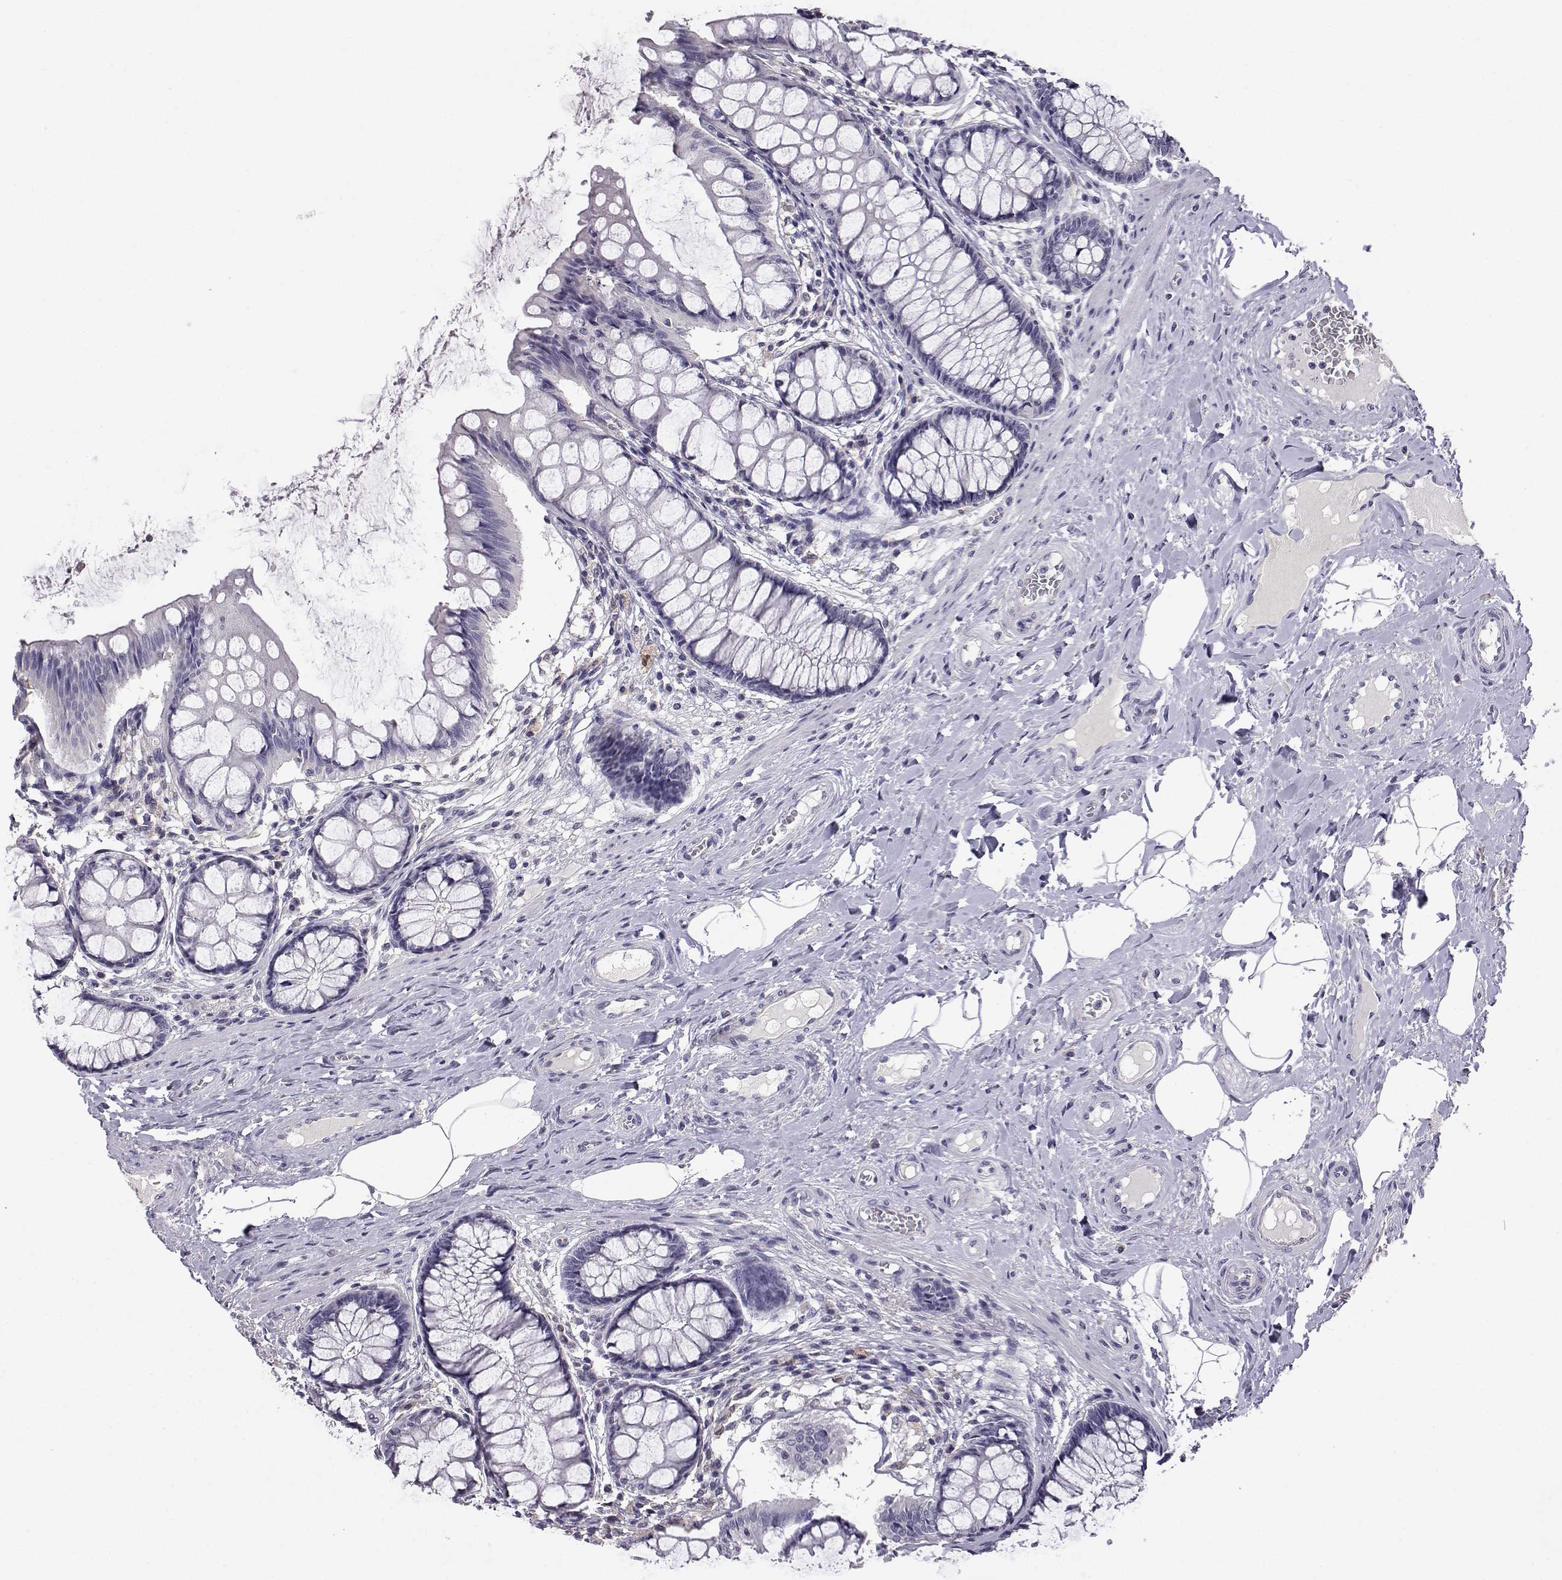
{"staining": {"intensity": "negative", "quantity": "none", "location": "none"}, "tissue": "colon", "cell_type": "Endothelial cells", "image_type": "normal", "snomed": [{"axis": "morphology", "description": "Normal tissue, NOS"}, {"axis": "topography", "description": "Colon"}], "caption": "Immunohistochemistry of normal human colon demonstrates no expression in endothelial cells.", "gene": "AKR1B1", "patient": {"sex": "female", "age": 65}}